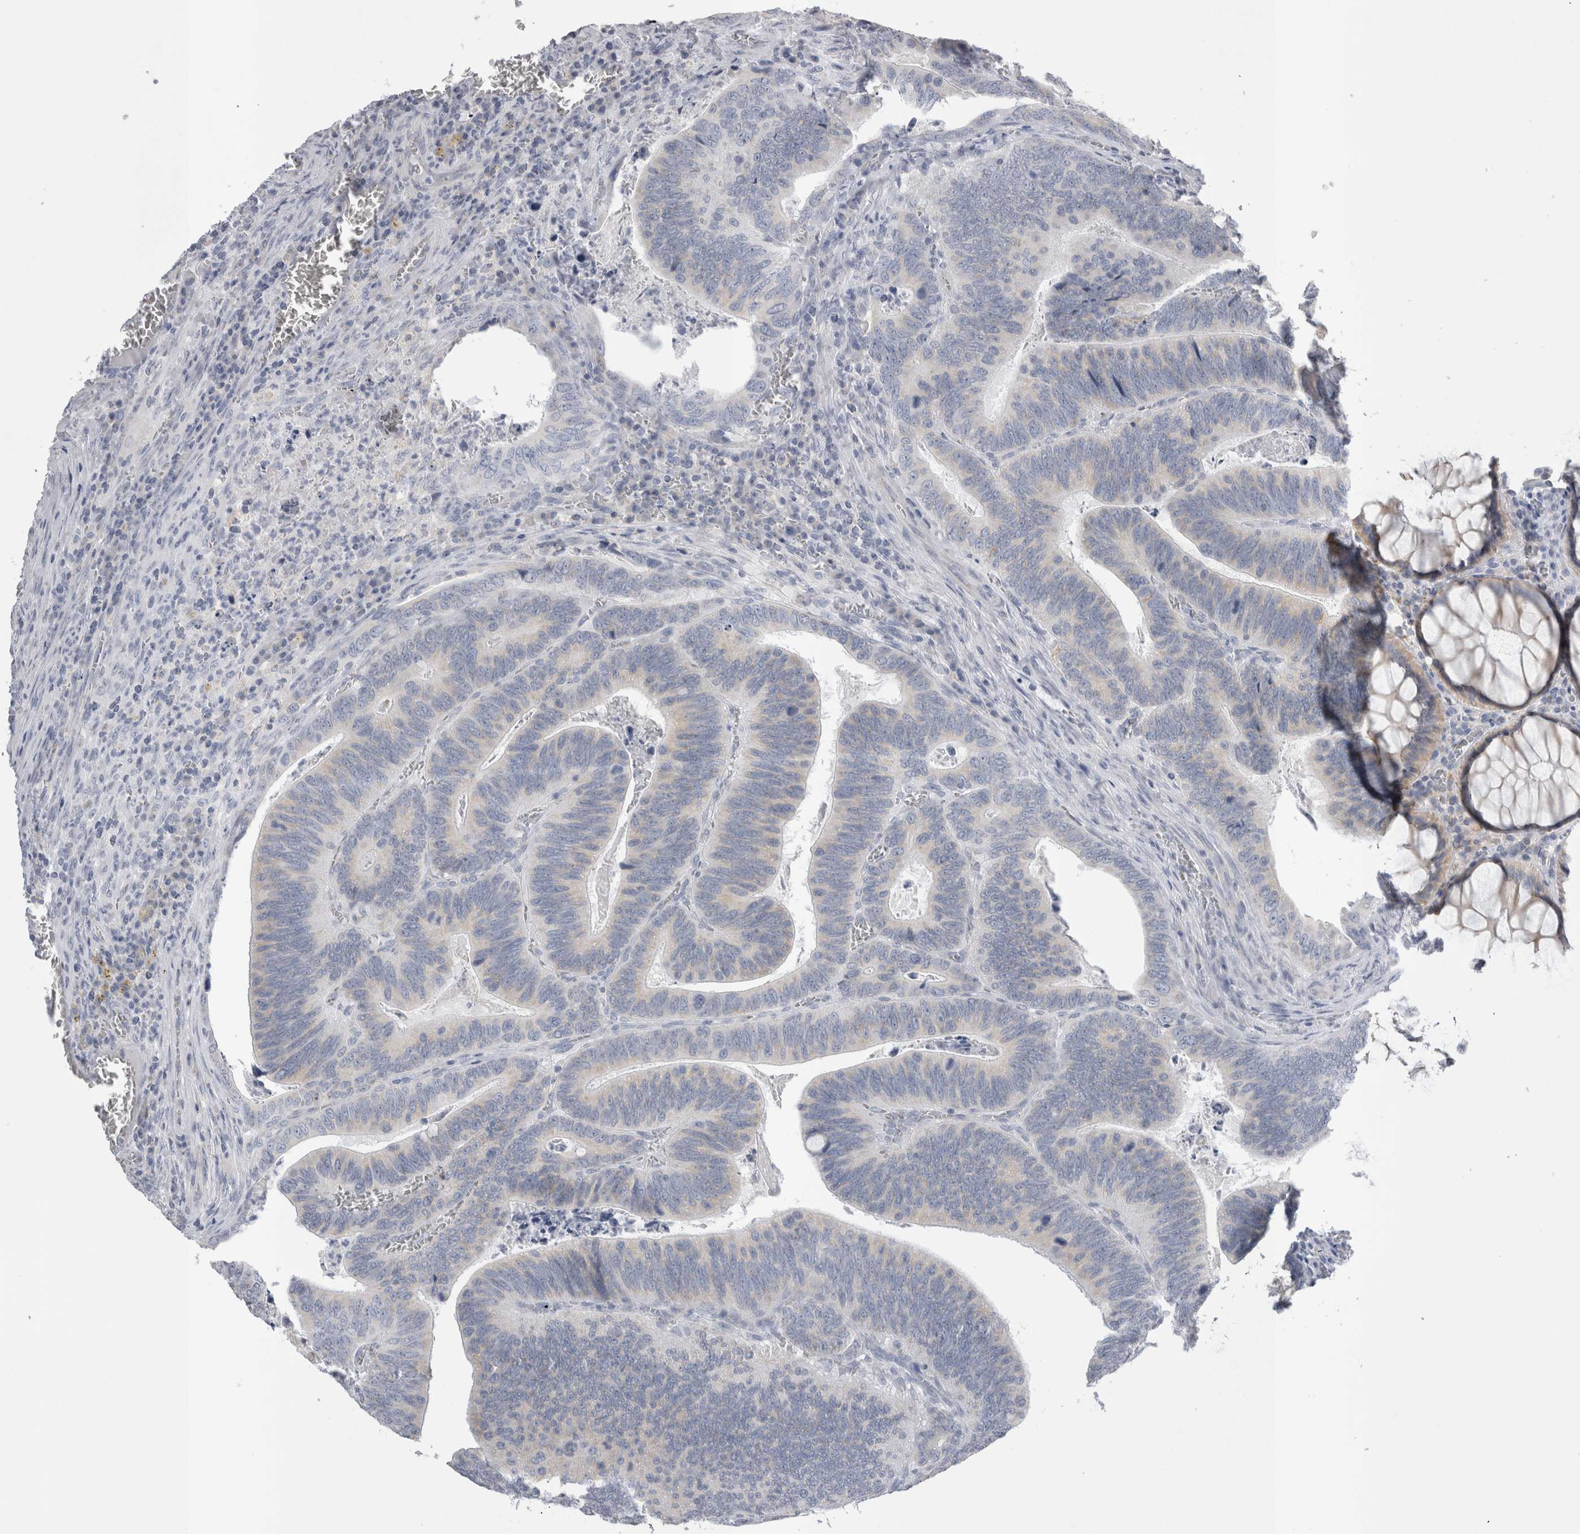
{"staining": {"intensity": "negative", "quantity": "none", "location": "none"}, "tissue": "colorectal cancer", "cell_type": "Tumor cells", "image_type": "cancer", "snomed": [{"axis": "morphology", "description": "Inflammation, NOS"}, {"axis": "morphology", "description": "Adenocarcinoma, NOS"}, {"axis": "topography", "description": "Colon"}], "caption": "There is no significant expression in tumor cells of adenocarcinoma (colorectal).", "gene": "DHRS4", "patient": {"sex": "male", "age": 72}}